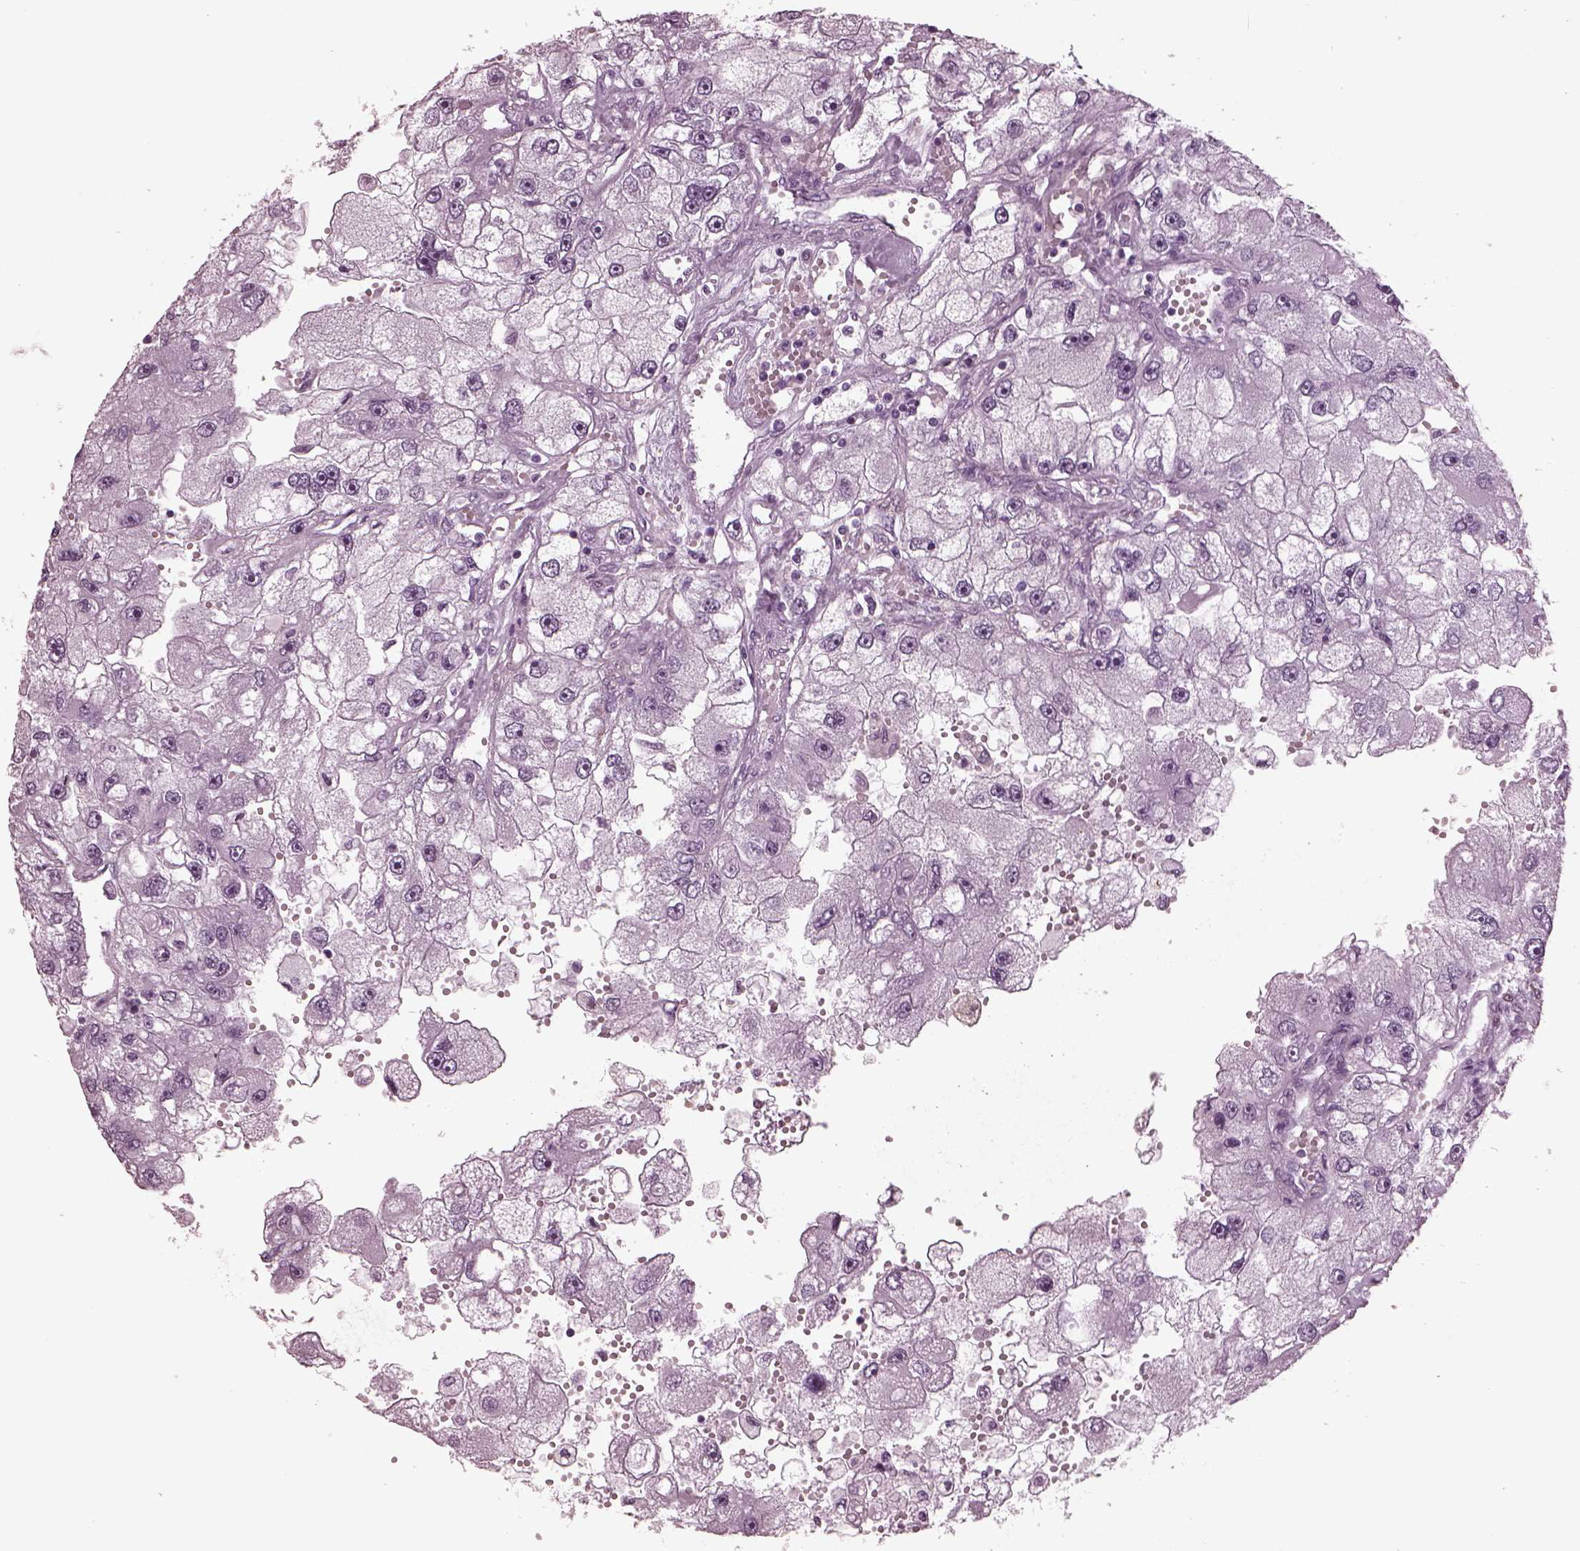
{"staining": {"intensity": "negative", "quantity": "none", "location": "none"}, "tissue": "renal cancer", "cell_type": "Tumor cells", "image_type": "cancer", "snomed": [{"axis": "morphology", "description": "Adenocarcinoma, NOS"}, {"axis": "topography", "description": "Kidney"}], "caption": "Renal cancer (adenocarcinoma) stained for a protein using immunohistochemistry (IHC) shows no expression tumor cells.", "gene": "TPPP2", "patient": {"sex": "male", "age": 63}}